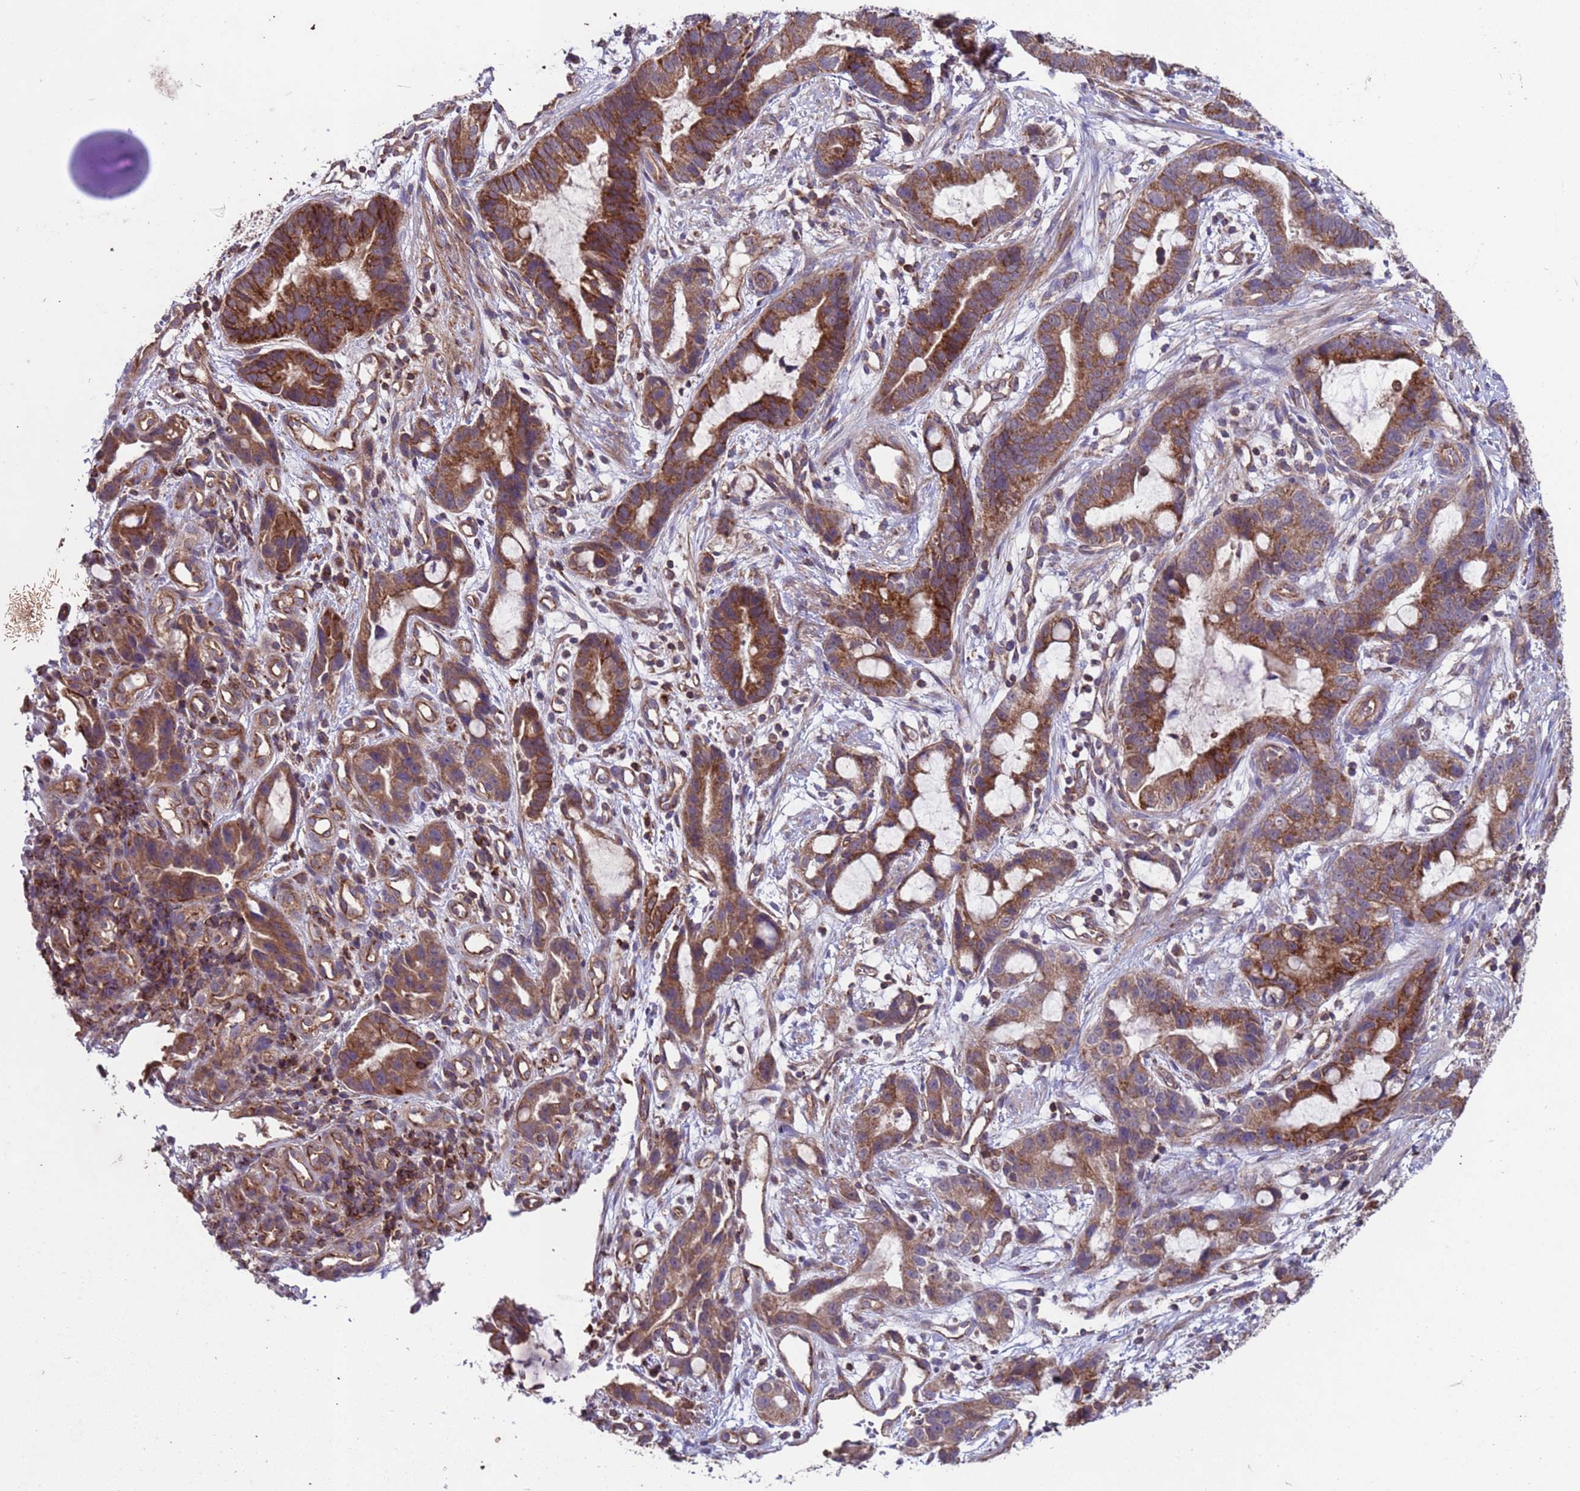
{"staining": {"intensity": "moderate", "quantity": ">75%", "location": "cytoplasmic/membranous"}, "tissue": "stomach cancer", "cell_type": "Tumor cells", "image_type": "cancer", "snomed": [{"axis": "morphology", "description": "Adenocarcinoma, NOS"}, {"axis": "topography", "description": "Stomach"}], "caption": "Stomach cancer stained for a protein exhibits moderate cytoplasmic/membranous positivity in tumor cells.", "gene": "ACAD8", "patient": {"sex": "male", "age": 55}}